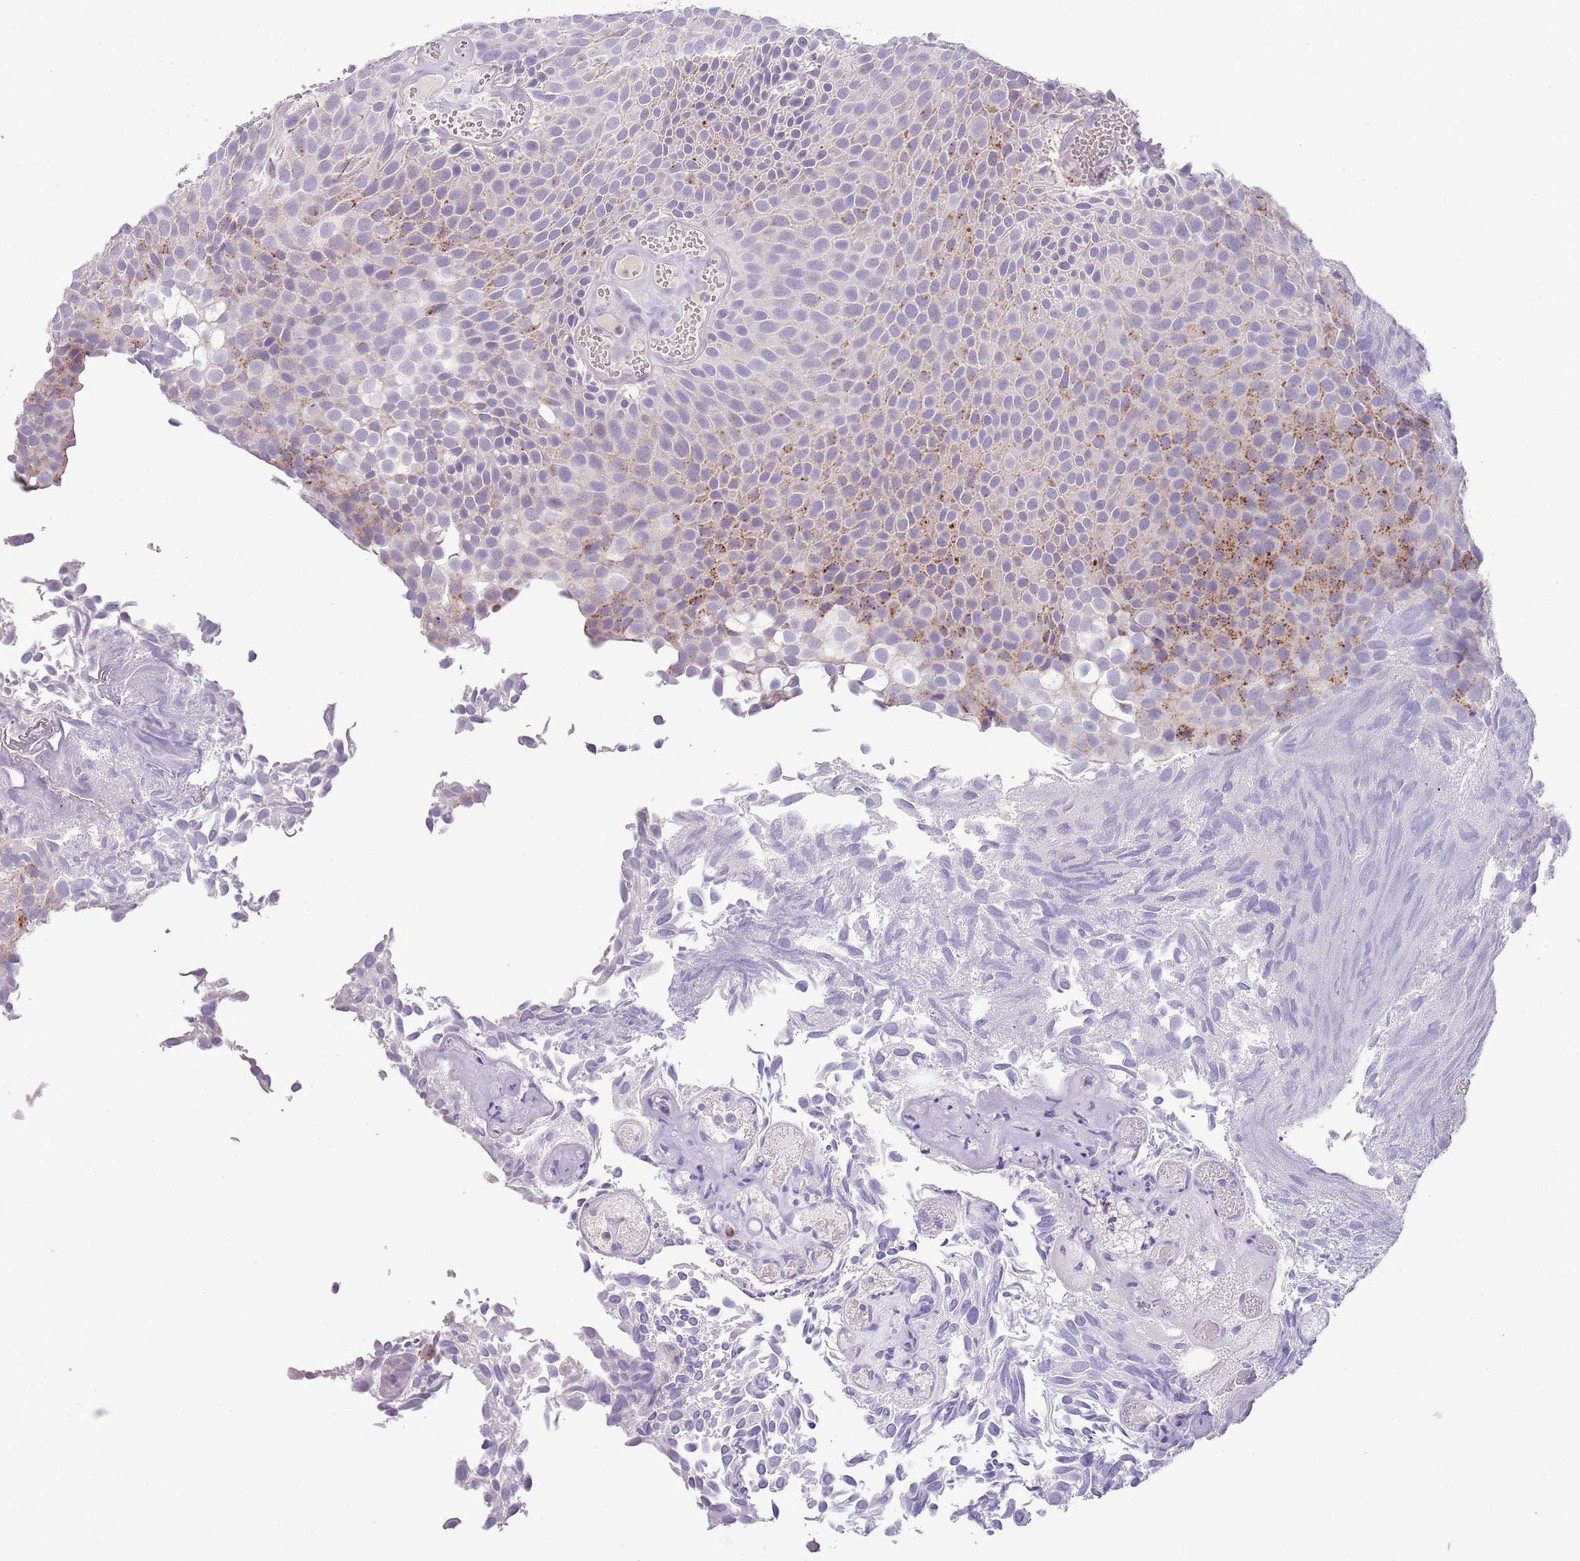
{"staining": {"intensity": "moderate", "quantity": "<25%", "location": "cytoplasmic/membranous"}, "tissue": "urothelial cancer", "cell_type": "Tumor cells", "image_type": "cancer", "snomed": [{"axis": "morphology", "description": "Urothelial carcinoma, Low grade"}, {"axis": "topography", "description": "Urinary bladder"}], "caption": "Protein expression analysis of human urothelial carcinoma (low-grade) reveals moderate cytoplasmic/membranous staining in about <25% of tumor cells.", "gene": "ABHD17A", "patient": {"sex": "male", "age": 89}}